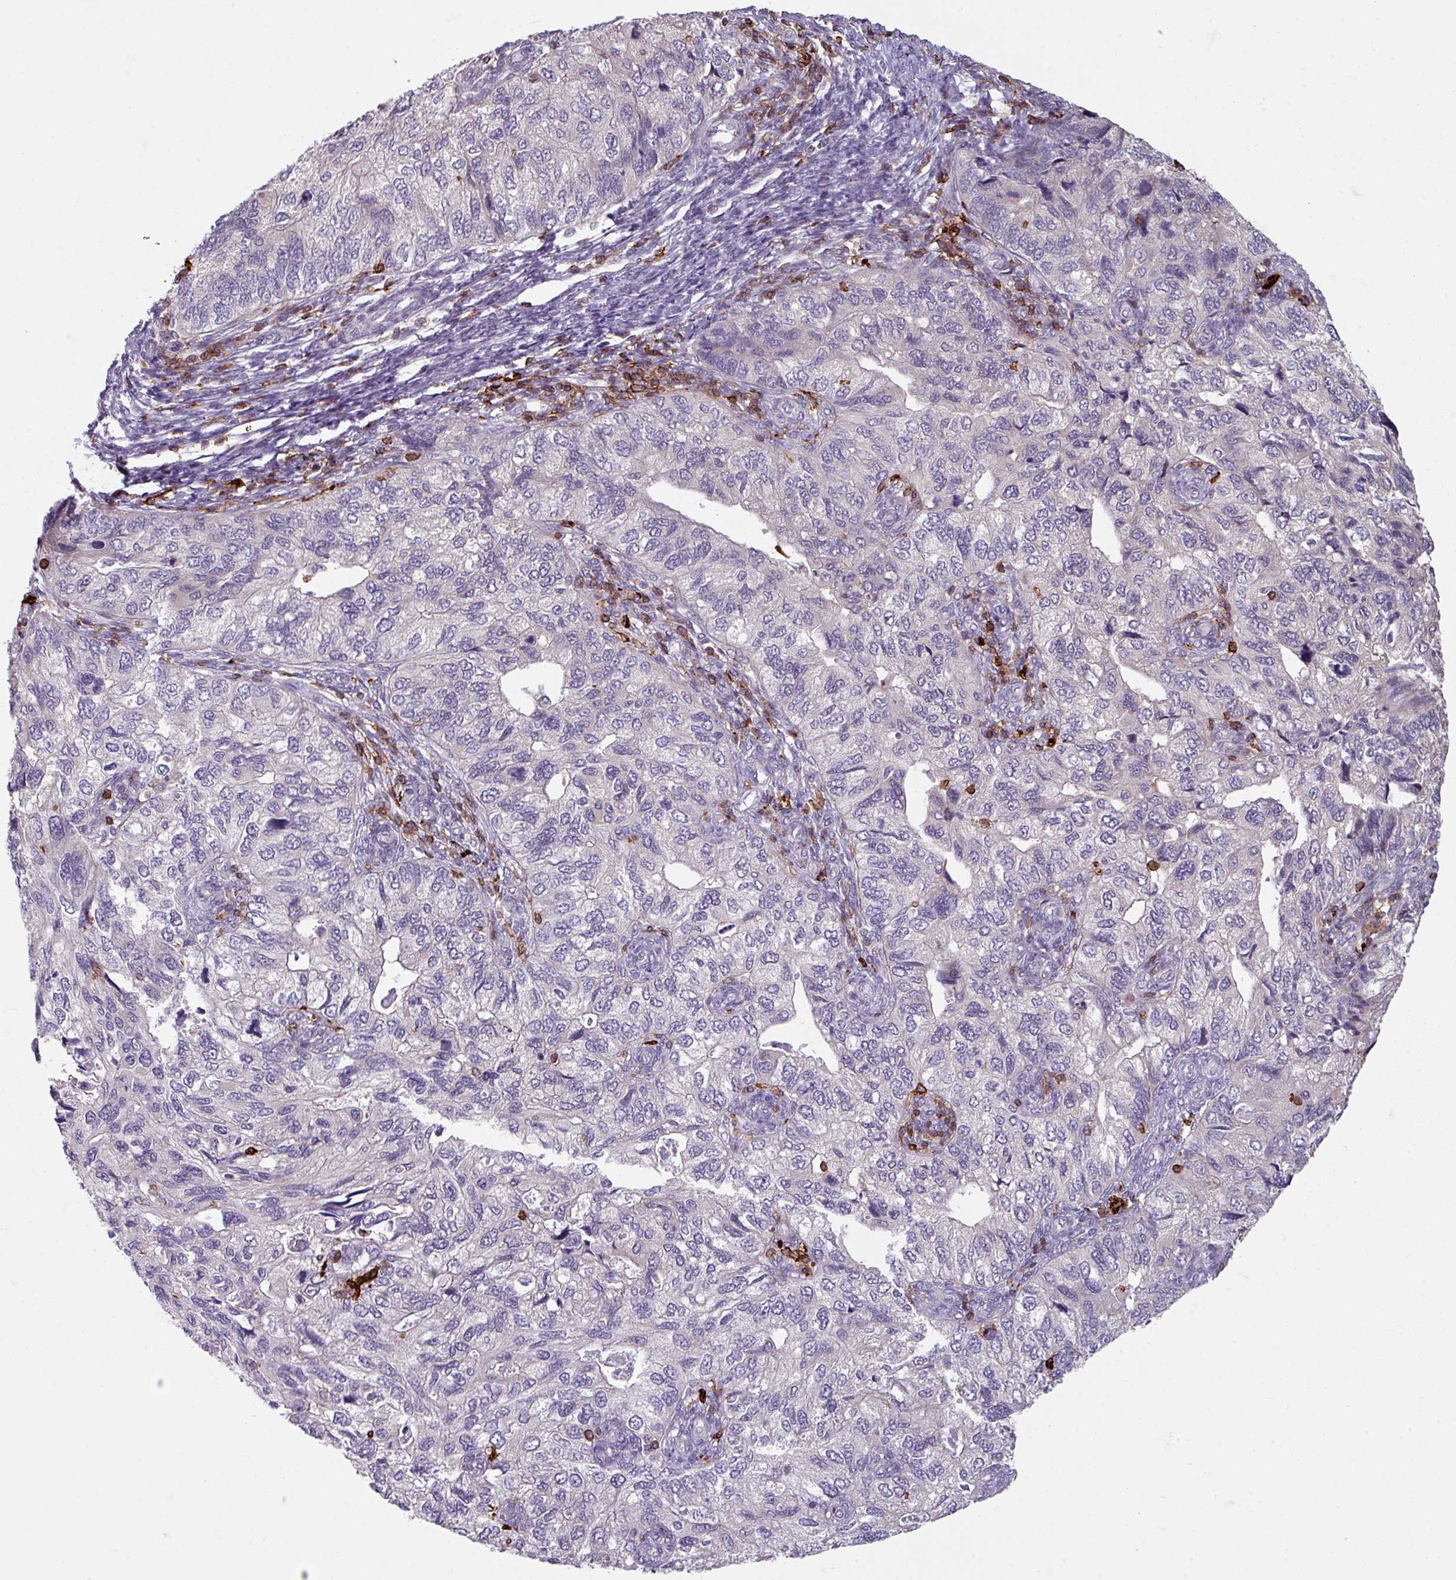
{"staining": {"intensity": "negative", "quantity": "none", "location": "none"}, "tissue": "endometrial cancer", "cell_type": "Tumor cells", "image_type": "cancer", "snomed": [{"axis": "morphology", "description": "Carcinoma, NOS"}, {"axis": "topography", "description": "Uterus"}], "caption": "Tumor cells show no significant protein positivity in endometrial carcinoma.", "gene": "NEDD9", "patient": {"sex": "female", "age": 76}}